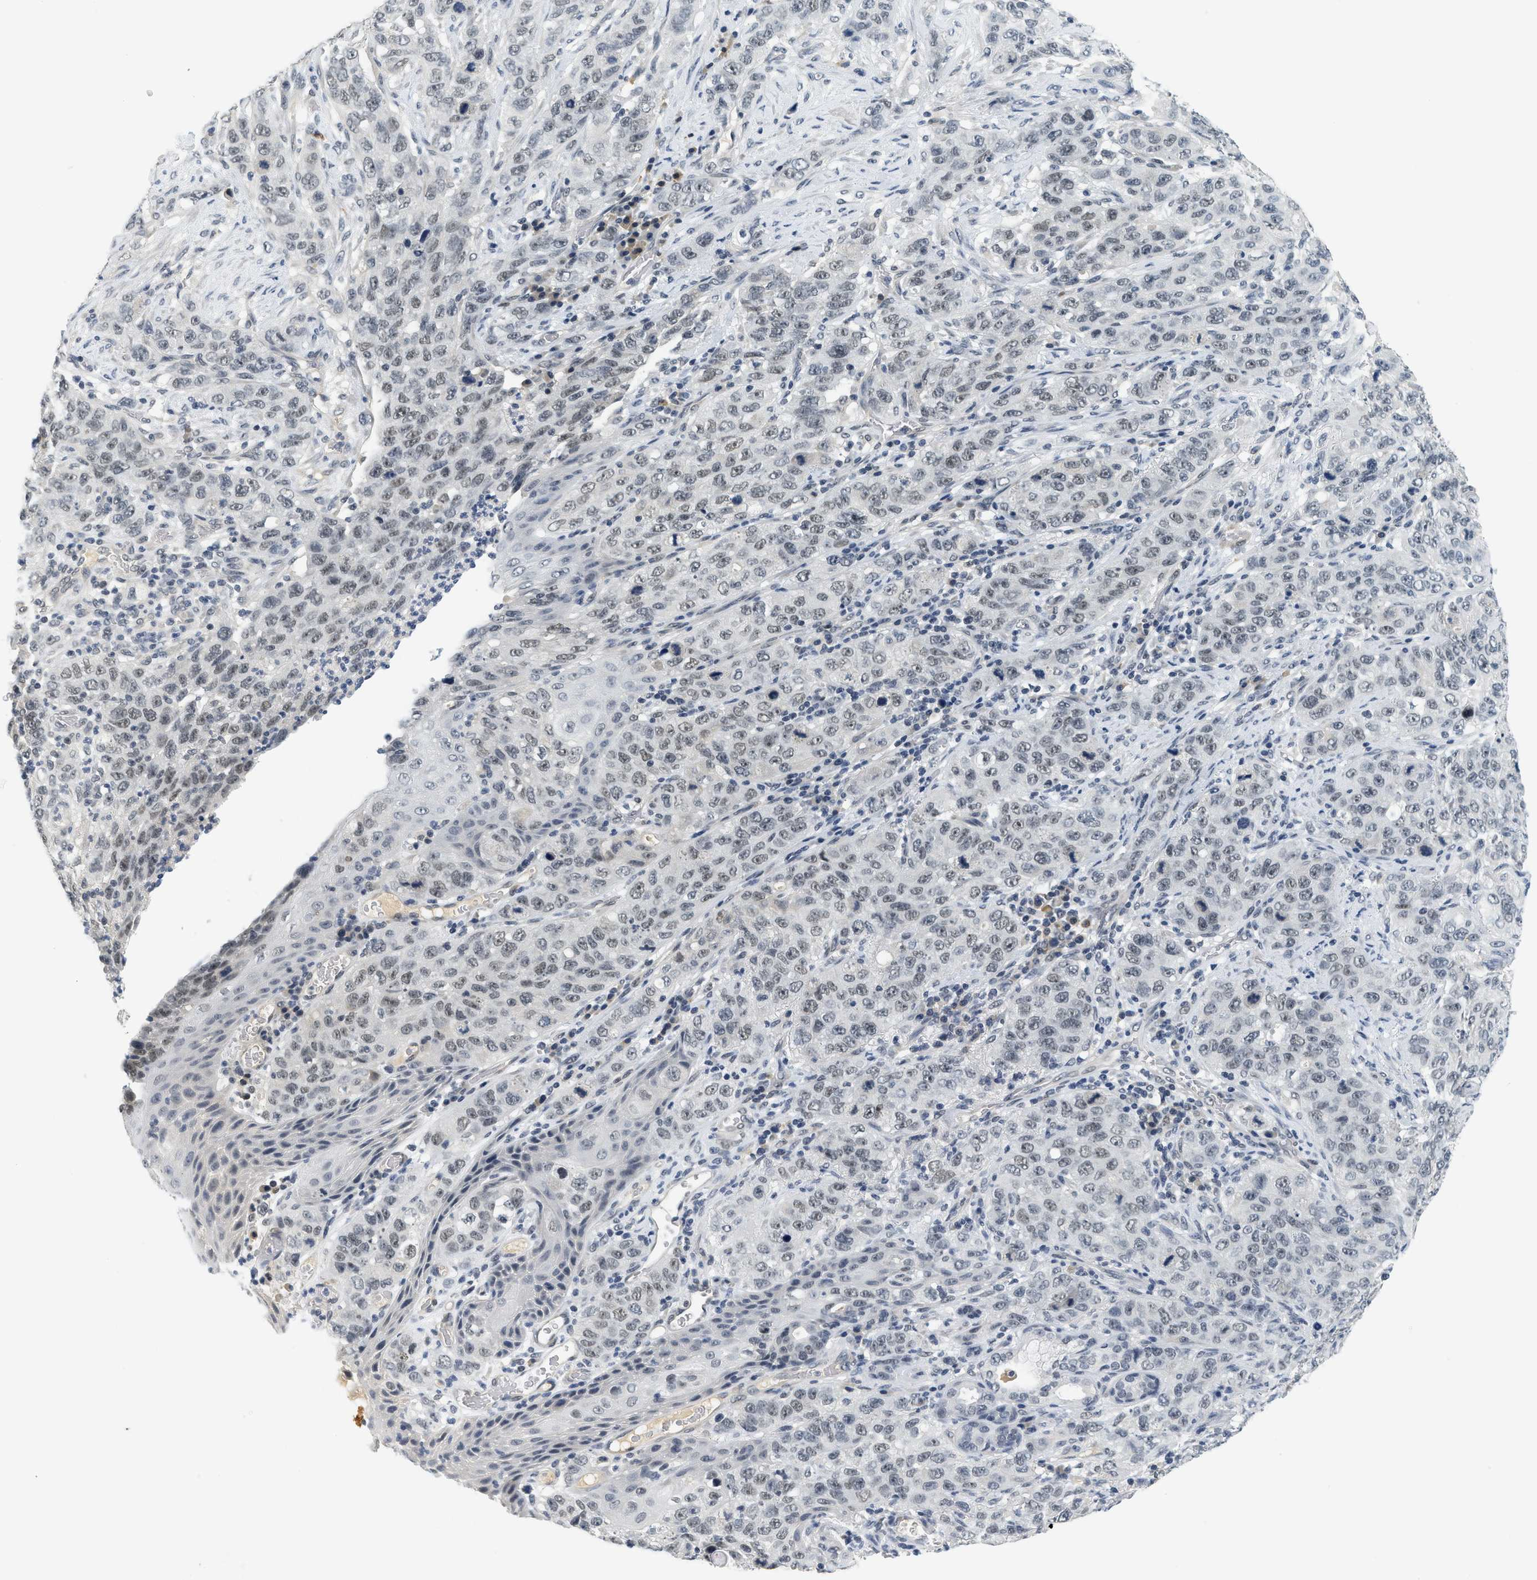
{"staining": {"intensity": "weak", "quantity": "25%-75%", "location": "nuclear"}, "tissue": "stomach cancer", "cell_type": "Tumor cells", "image_type": "cancer", "snomed": [{"axis": "morphology", "description": "Adenocarcinoma, NOS"}, {"axis": "topography", "description": "Stomach"}], "caption": "Immunohistochemistry histopathology image of stomach cancer (adenocarcinoma) stained for a protein (brown), which displays low levels of weak nuclear positivity in approximately 25%-75% of tumor cells.", "gene": "MZF1", "patient": {"sex": "male", "age": 48}}